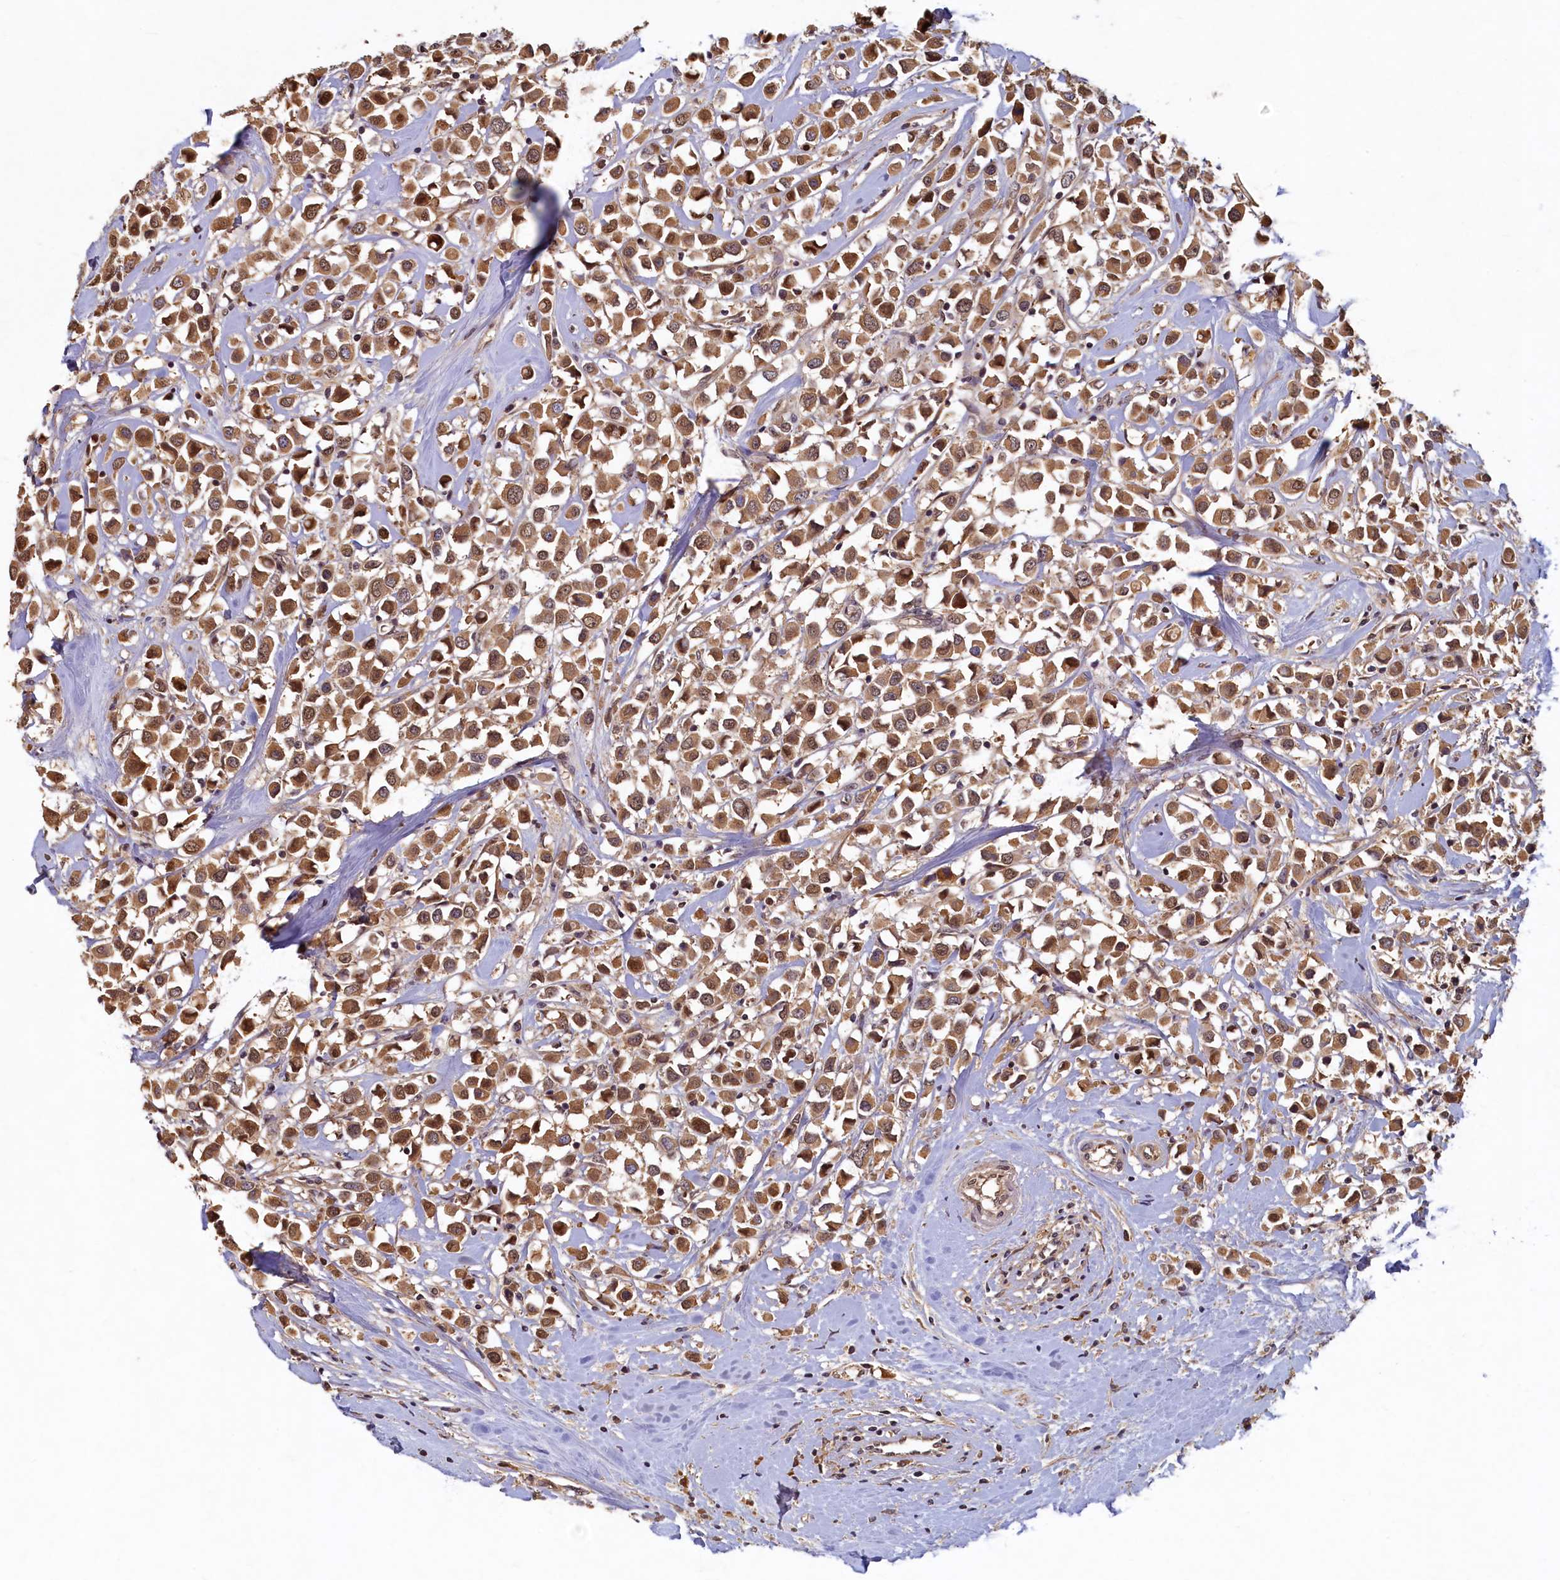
{"staining": {"intensity": "moderate", "quantity": ">75%", "location": "cytoplasmic/membranous,nuclear"}, "tissue": "breast cancer", "cell_type": "Tumor cells", "image_type": "cancer", "snomed": [{"axis": "morphology", "description": "Duct carcinoma"}, {"axis": "topography", "description": "Breast"}], "caption": "DAB (3,3'-diaminobenzidine) immunohistochemical staining of human breast infiltrating ductal carcinoma demonstrates moderate cytoplasmic/membranous and nuclear protein positivity in about >75% of tumor cells. (DAB IHC, brown staining for protein, blue staining for nuclei).", "gene": "LCMT2", "patient": {"sex": "female", "age": 61}}